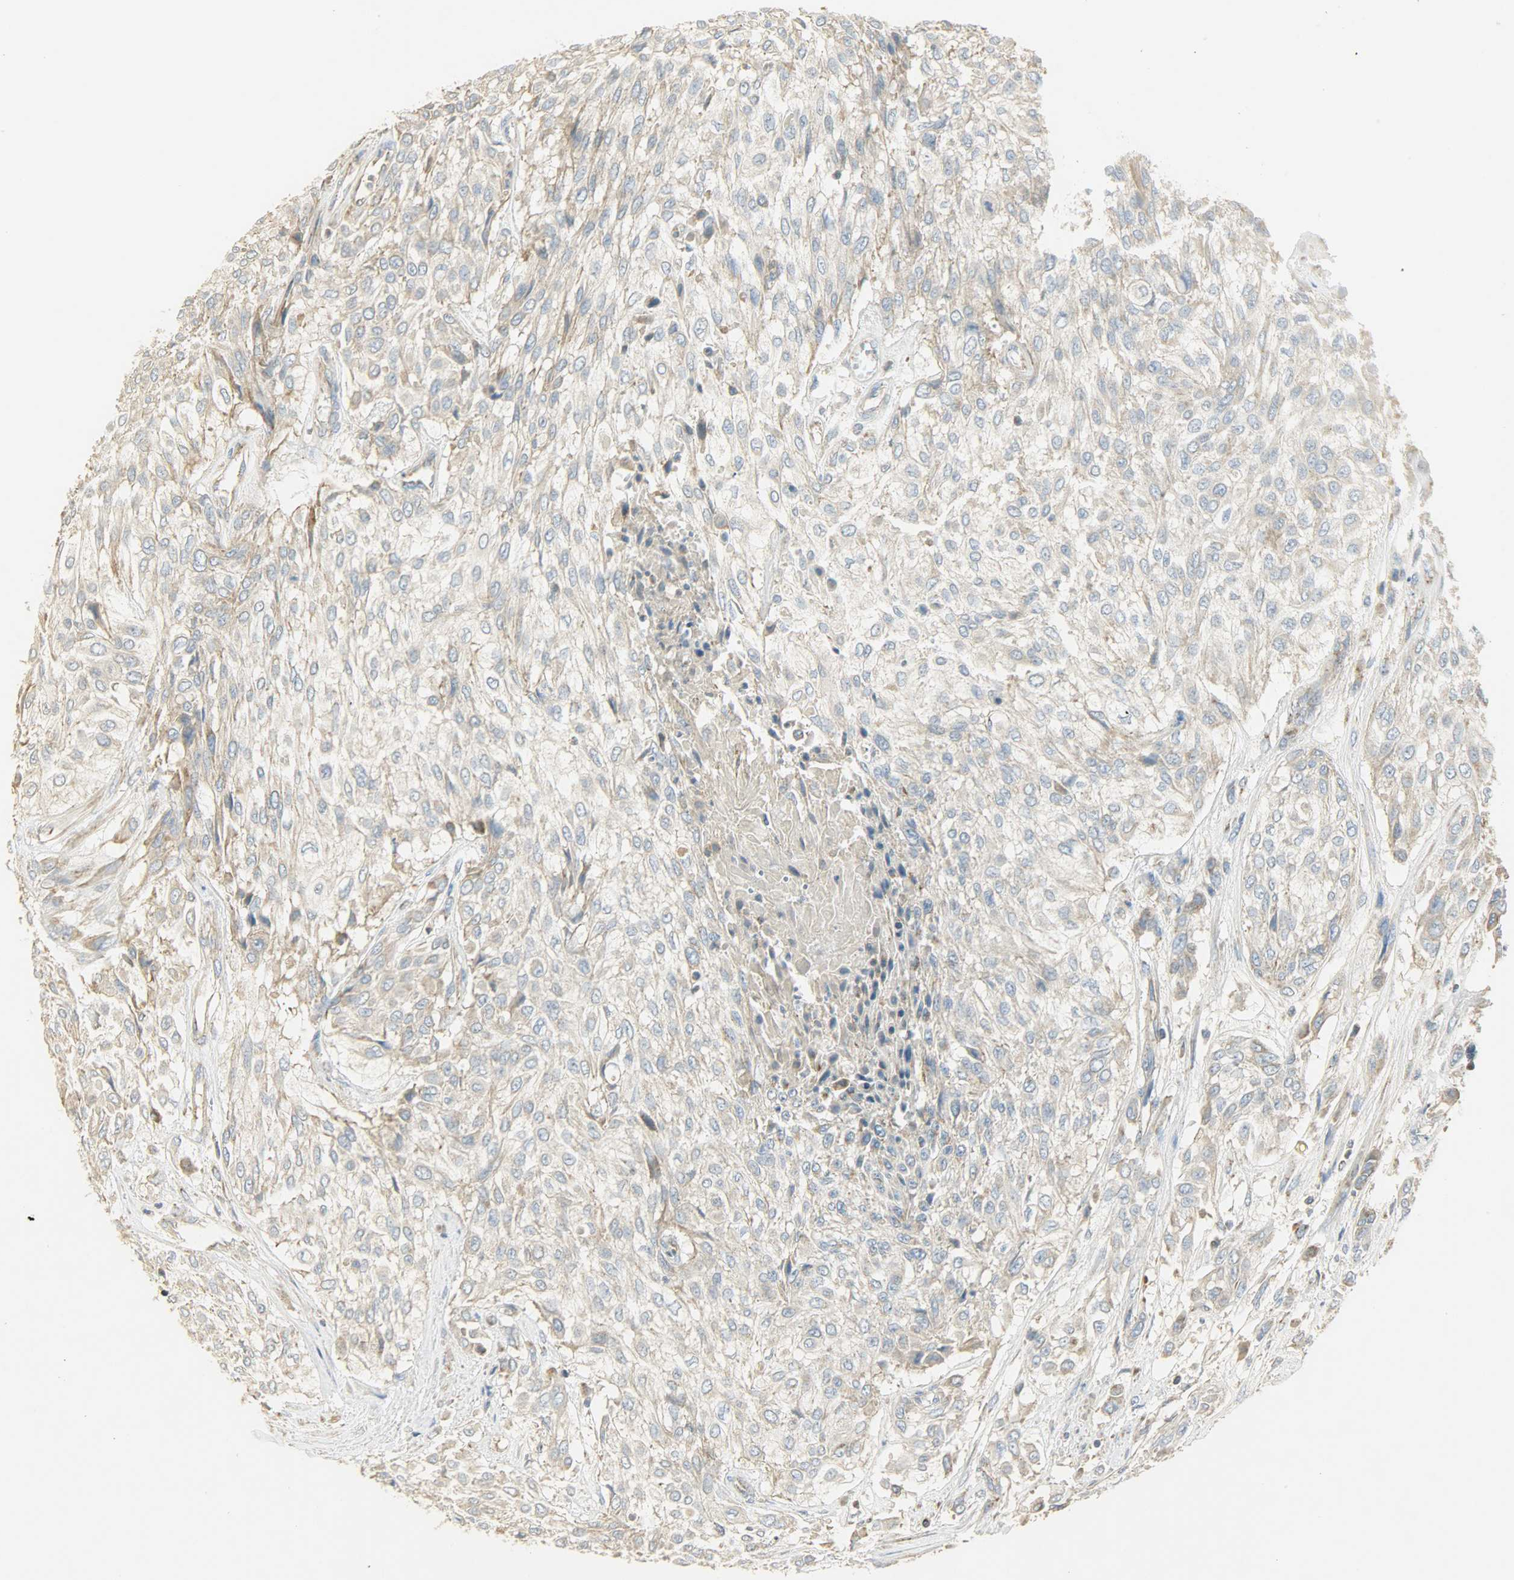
{"staining": {"intensity": "weak", "quantity": "25%-75%", "location": "cytoplasmic/membranous"}, "tissue": "urothelial cancer", "cell_type": "Tumor cells", "image_type": "cancer", "snomed": [{"axis": "morphology", "description": "Urothelial carcinoma, High grade"}, {"axis": "topography", "description": "Urinary bladder"}], "caption": "Protein analysis of urothelial cancer tissue shows weak cytoplasmic/membranous positivity in about 25%-75% of tumor cells.", "gene": "NNT", "patient": {"sex": "male", "age": 57}}